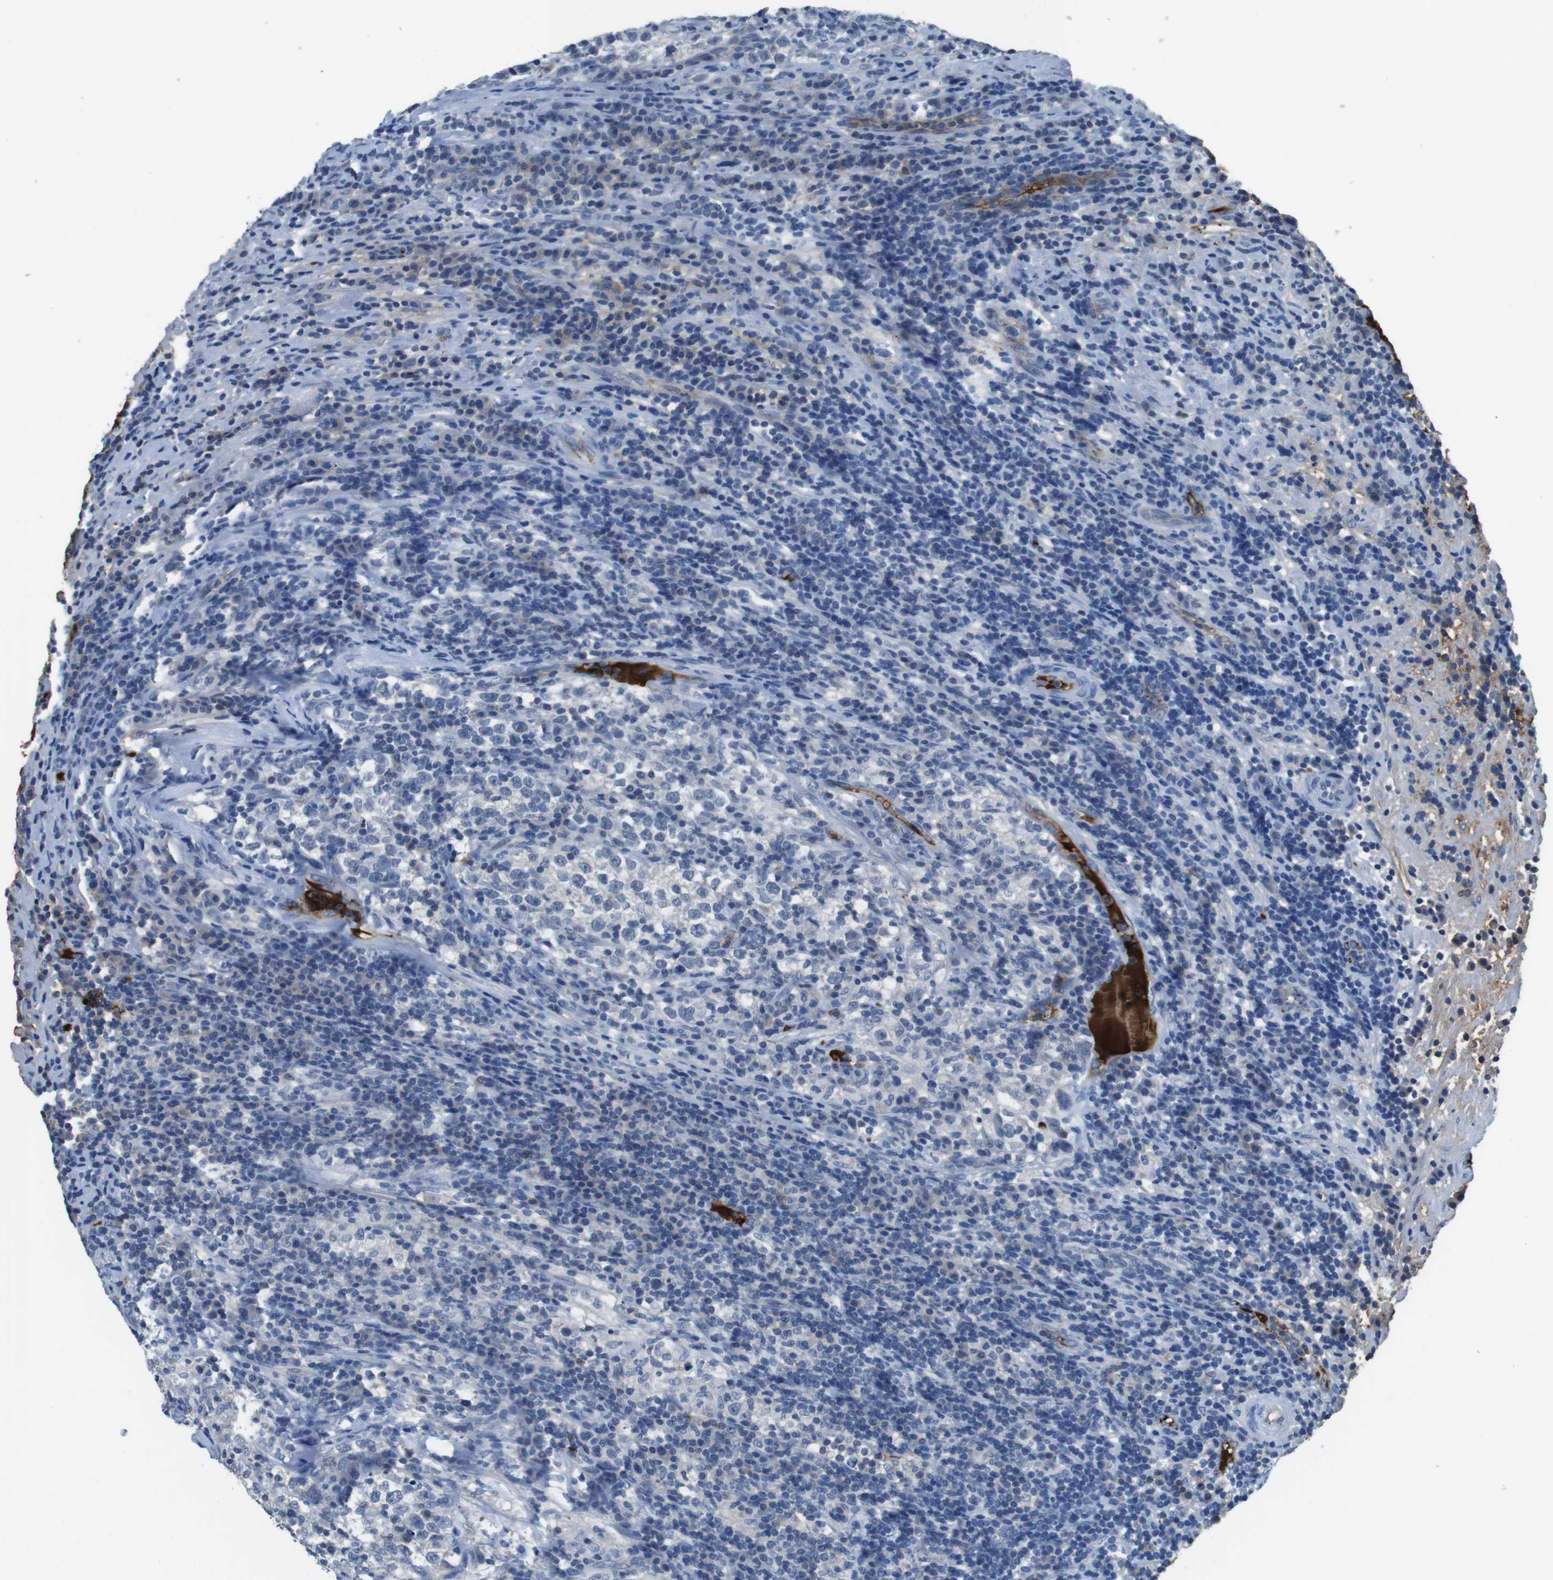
{"staining": {"intensity": "negative", "quantity": "none", "location": "none"}, "tissue": "testis cancer", "cell_type": "Tumor cells", "image_type": "cancer", "snomed": [{"axis": "morphology", "description": "Normal tissue, NOS"}, {"axis": "morphology", "description": "Seminoma, NOS"}, {"axis": "topography", "description": "Testis"}], "caption": "Protein analysis of seminoma (testis) displays no significant staining in tumor cells.", "gene": "TMPRSS15", "patient": {"sex": "male", "age": 43}}